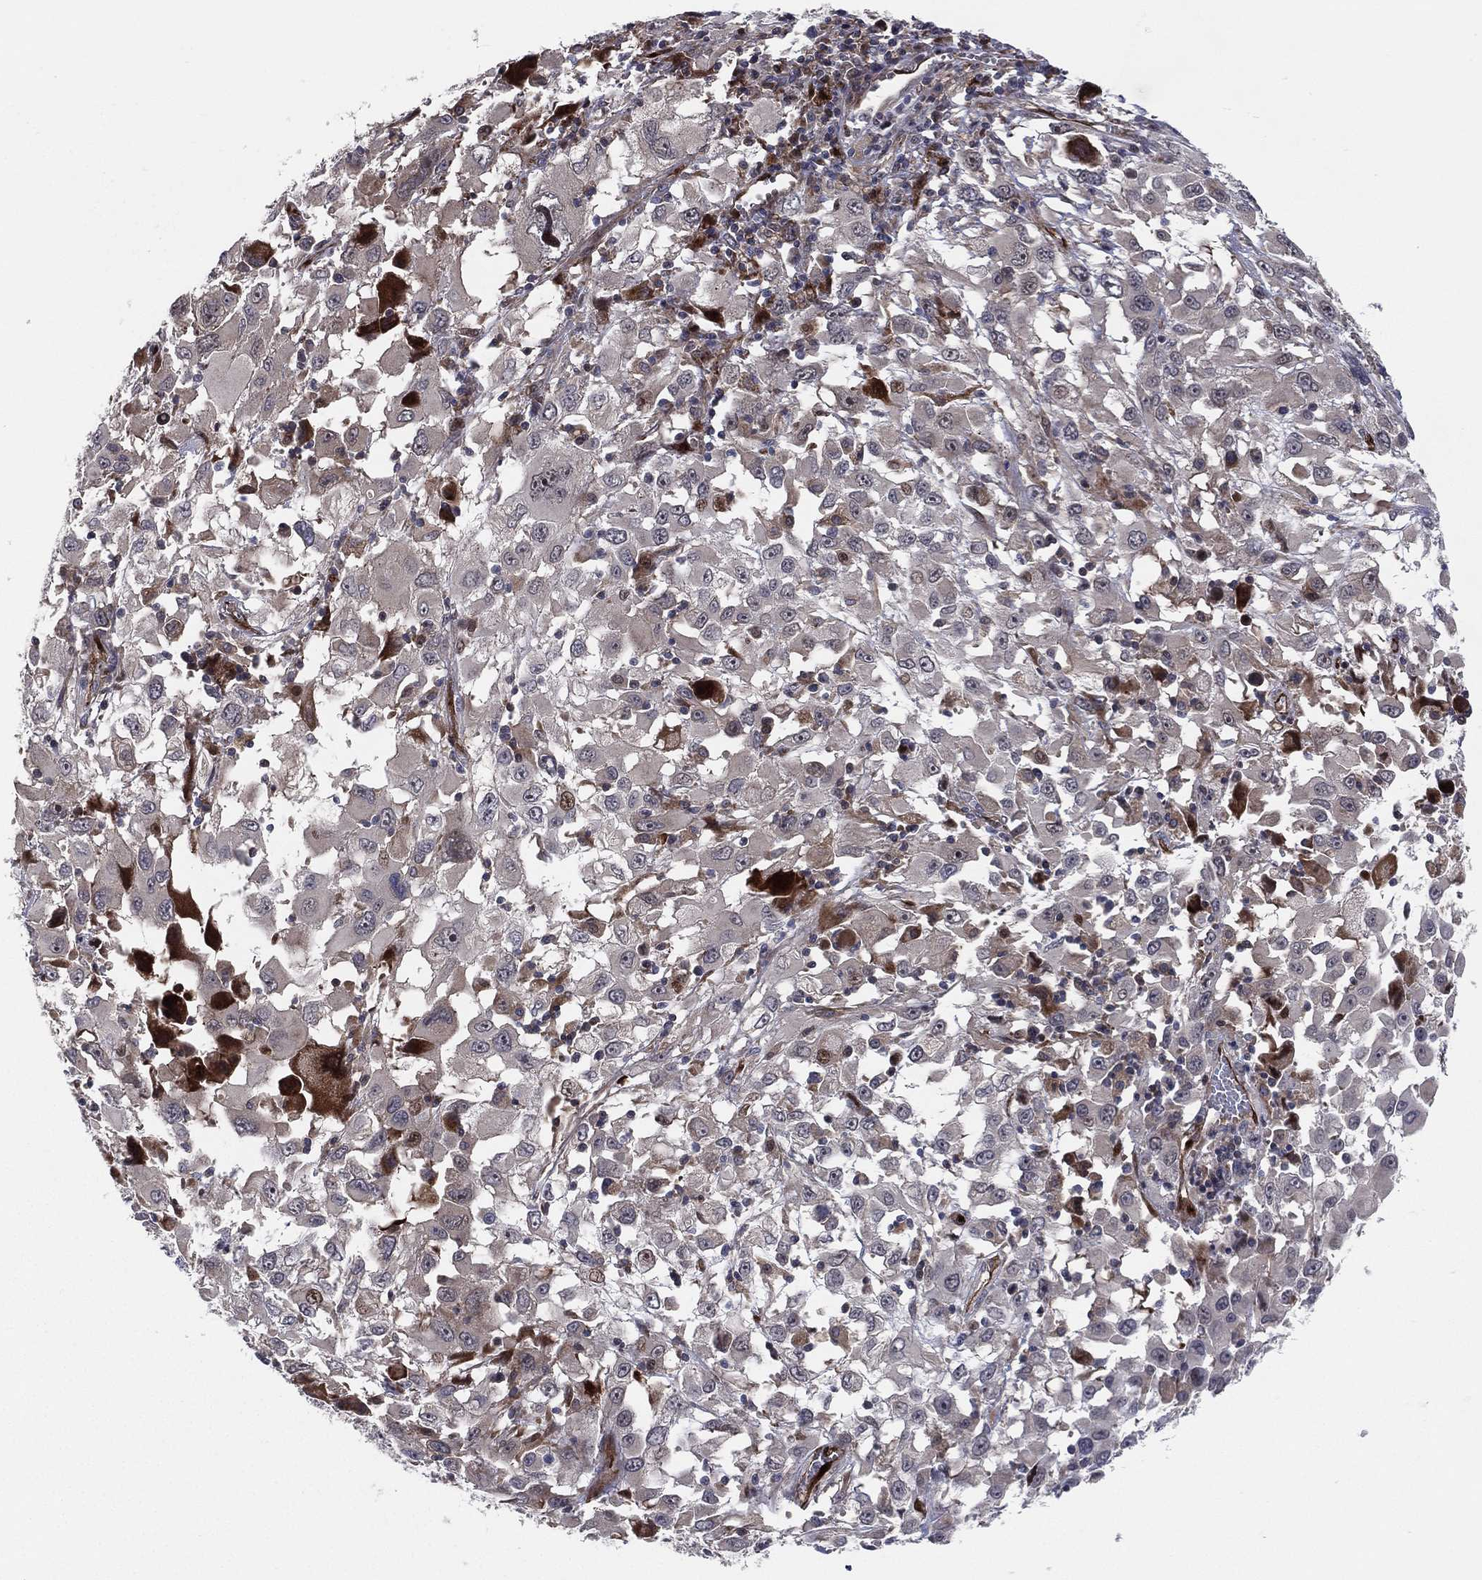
{"staining": {"intensity": "weak", "quantity": "<25%", "location": "cytoplasmic/membranous"}, "tissue": "melanoma", "cell_type": "Tumor cells", "image_type": "cancer", "snomed": [{"axis": "morphology", "description": "Malignant melanoma, Metastatic site"}, {"axis": "topography", "description": "Soft tissue"}], "caption": "There is no significant expression in tumor cells of melanoma. The staining was performed using DAB (3,3'-diaminobenzidine) to visualize the protein expression in brown, while the nuclei were stained in blue with hematoxylin (Magnification: 20x).", "gene": "UTP14A", "patient": {"sex": "male", "age": 50}}